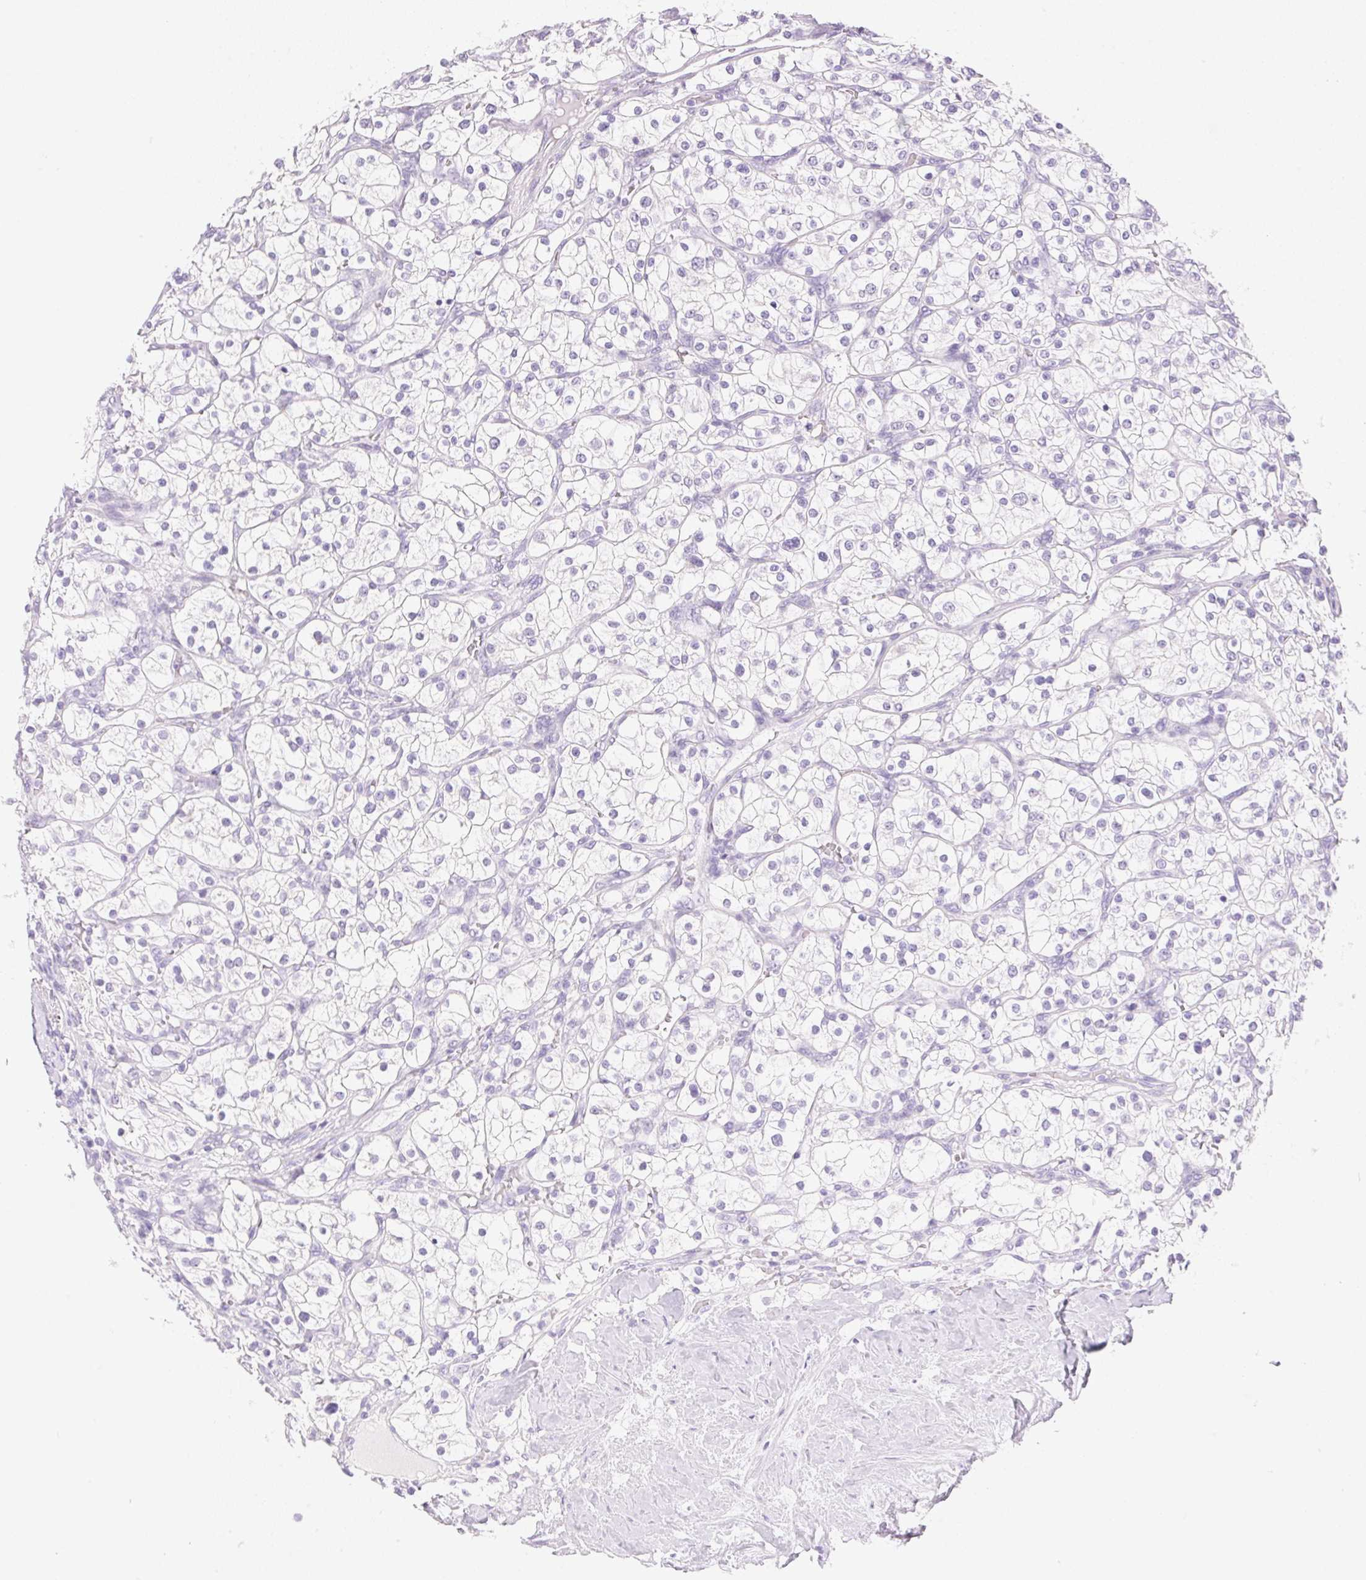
{"staining": {"intensity": "negative", "quantity": "none", "location": "none"}, "tissue": "renal cancer", "cell_type": "Tumor cells", "image_type": "cancer", "snomed": [{"axis": "morphology", "description": "Adenocarcinoma, NOS"}, {"axis": "topography", "description": "Kidney"}], "caption": "A histopathology image of human adenocarcinoma (renal) is negative for staining in tumor cells.", "gene": "DHCR24", "patient": {"sex": "male", "age": 80}}